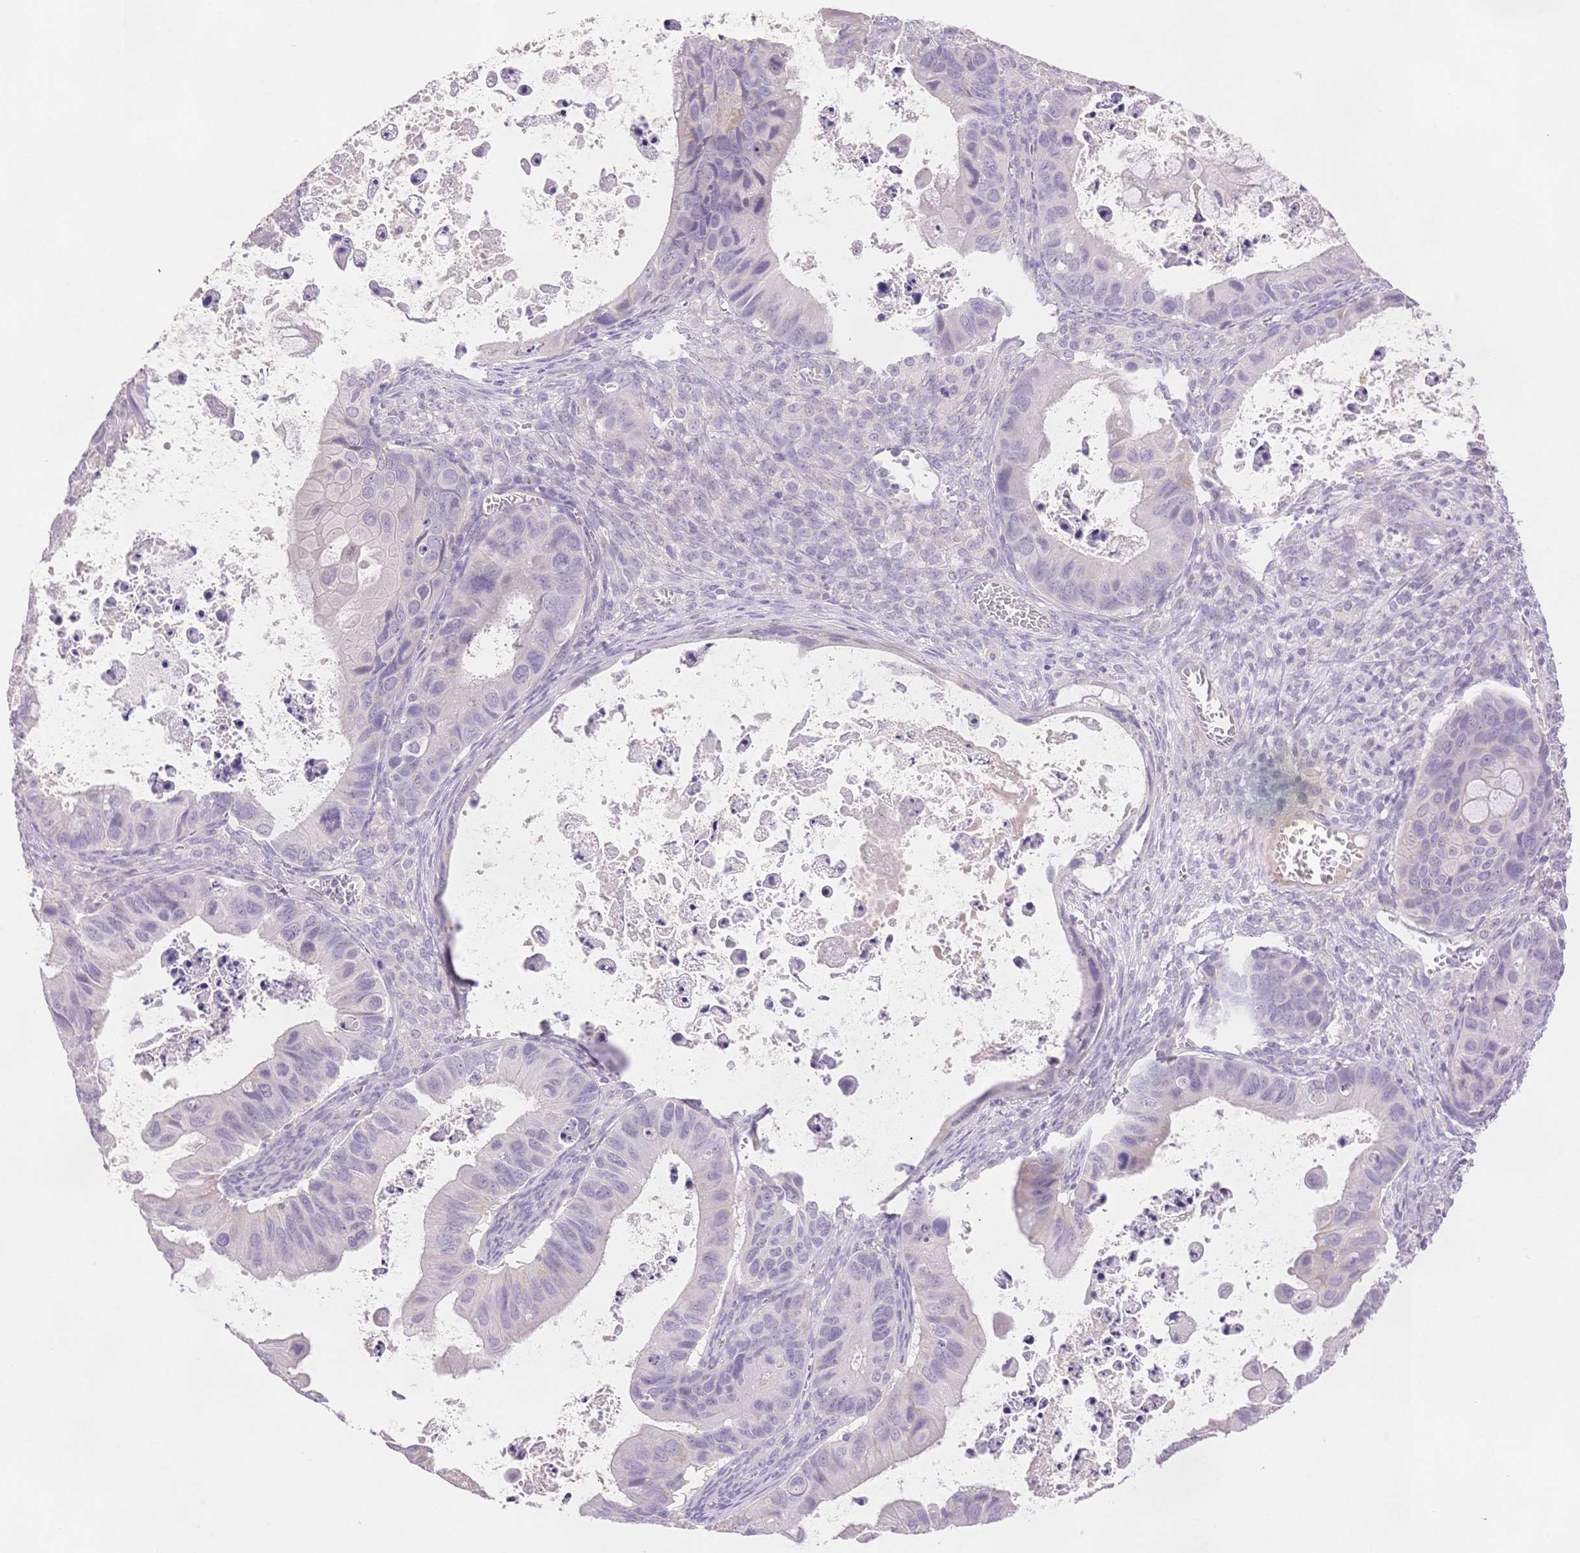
{"staining": {"intensity": "negative", "quantity": "none", "location": "none"}, "tissue": "ovarian cancer", "cell_type": "Tumor cells", "image_type": "cancer", "snomed": [{"axis": "morphology", "description": "Cystadenocarcinoma, mucinous, NOS"}, {"axis": "topography", "description": "Ovary"}], "caption": "Human ovarian cancer stained for a protein using immunohistochemistry displays no expression in tumor cells.", "gene": "MYOM1", "patient": {"sex": "female", "age": 64}}